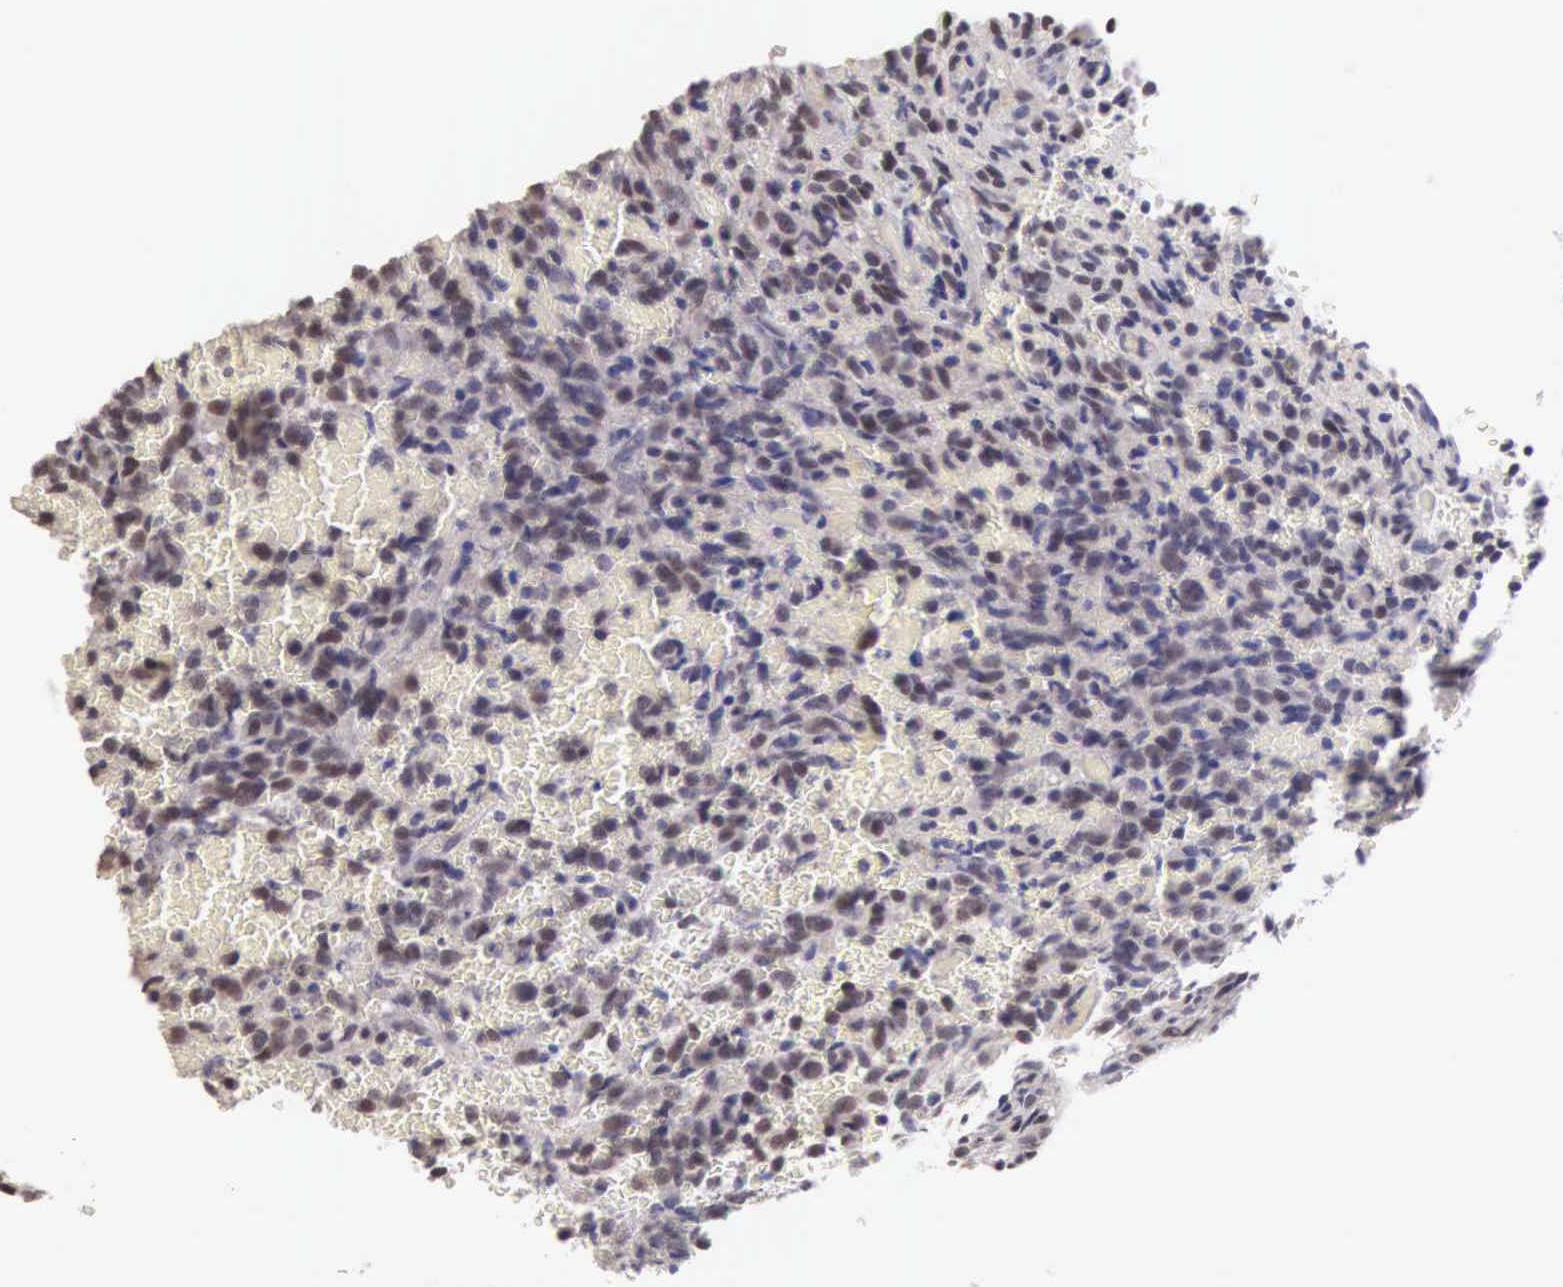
{"staining": {"intensity": "weak", "quantity": "<25%", "location": "nuclear"}, "tissue": "glioma", "cell_type": "Tumor cells", "image_type": "cancer", "snomed": [{"axis": "morphology", "description": "Glioma, malignant, High grade"}, {"axis": "topography", "description": "Brain"}], "caption": "Immunohistochemistry (IHC) of human glioma exhibits no positivity in tumor cells.", "gene": "HMGXB4", "patient": {"sex": "male", "age": 56}}